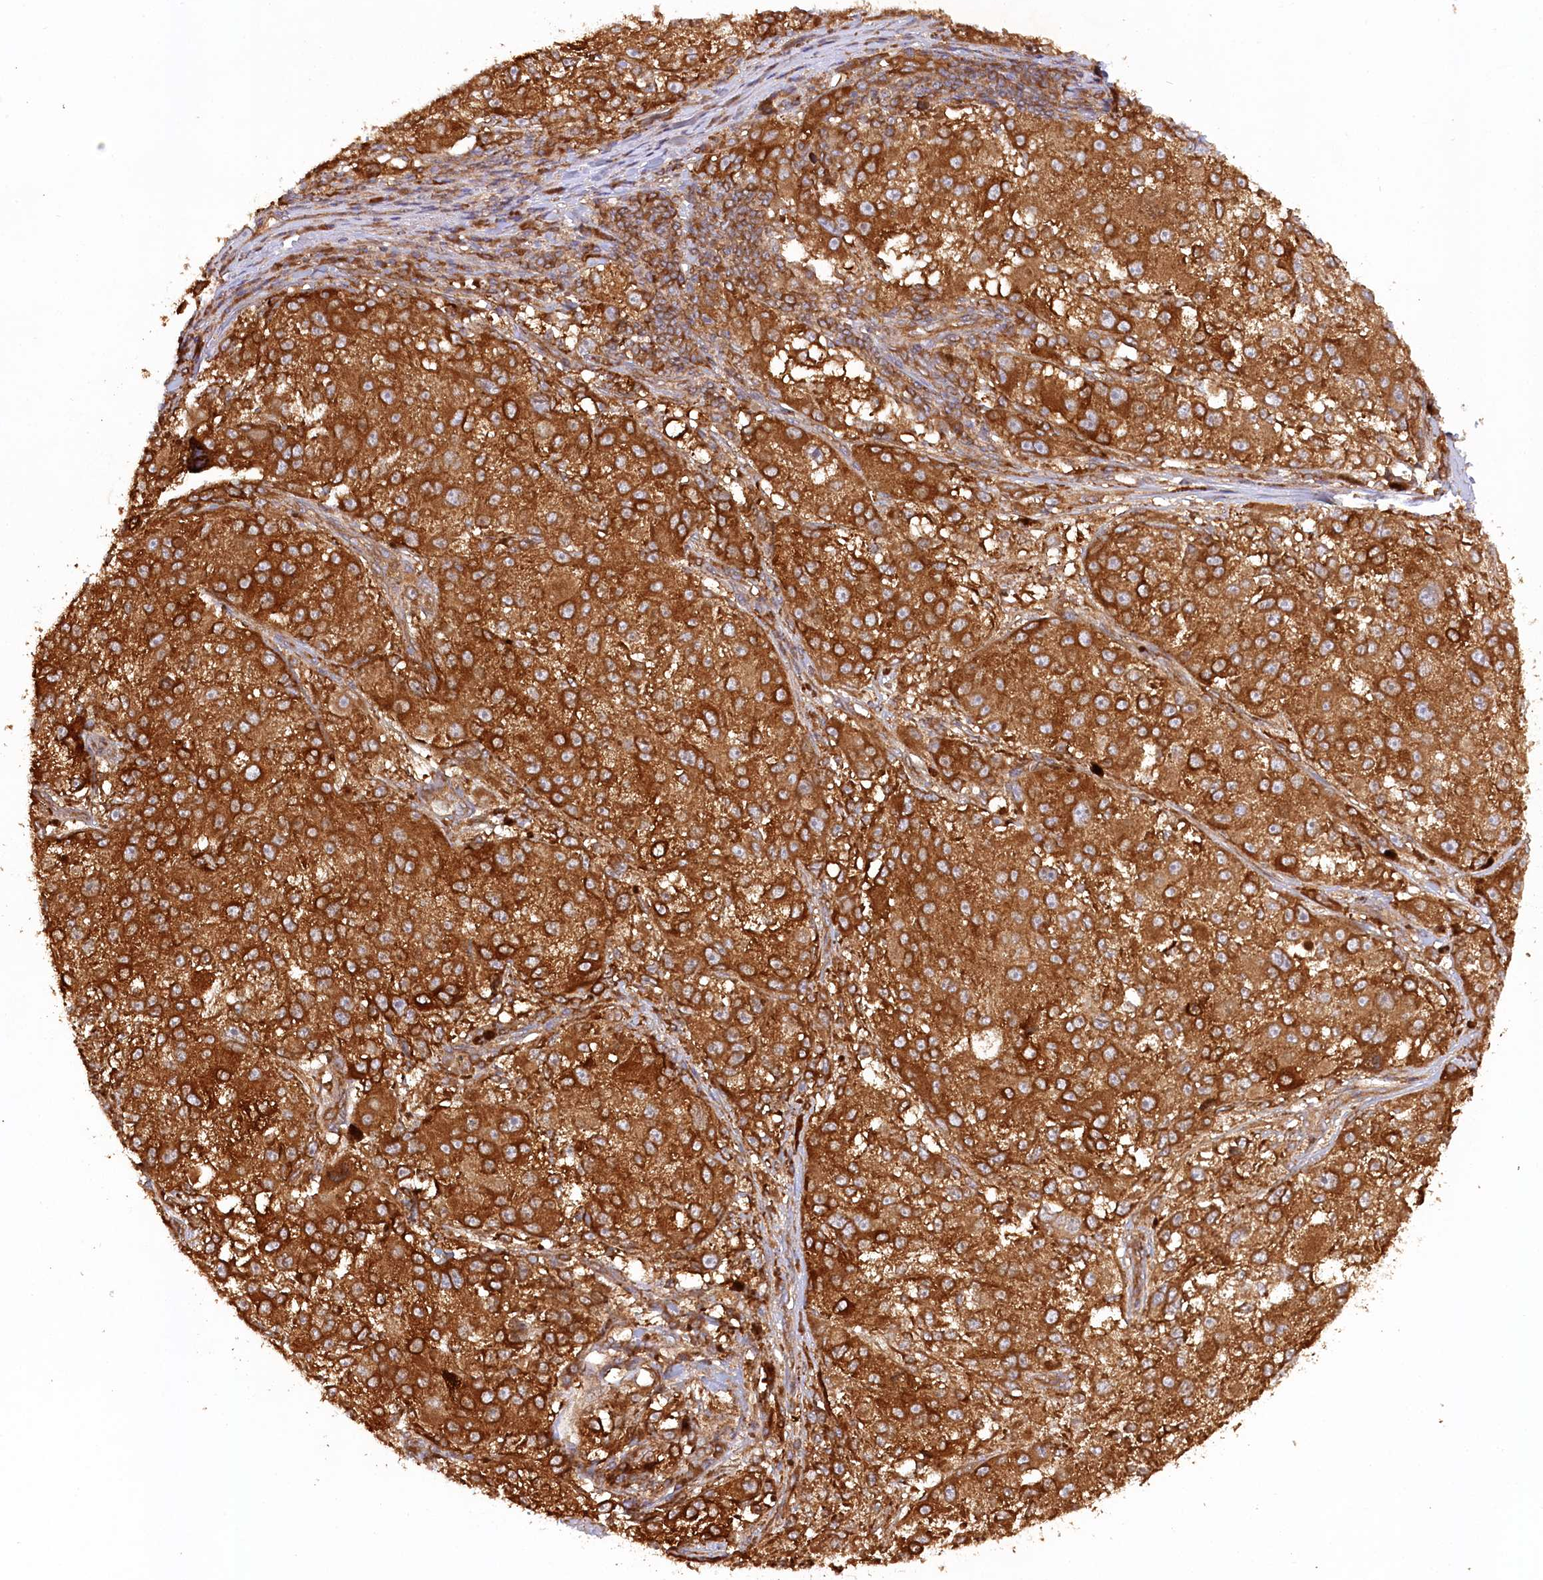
{"staining": {"intensity": "strong", "quantity": ">75%", "location": "cytoplasmic/membranous"}, "tissue": "melanoma", "cell_type": "Tumor cells", "image_type": "cancer", "snomed": [{"axis": "morphology", "description": "Necrosis, NOS"}, {"axis": "morphology", "description": "Malignant melanoma, NOS"}, {"axis": "topography", "description": "Skin"}], "caption": "Immunohistochemistry staining of melanoma, which demonstrates high levels of strong cytoplasmic/membranous staining in about >75% of tumor cells indicating strong cytoplasmic/membranous protein expression. The staining was performed using DAB (3,3'-diaminobenzidine) (brown) for protein detection and nuclei were counterstained in hematoxylin (blue).", "gene": "PAIP2", "patient": {"sex": "female", "age": 87}}